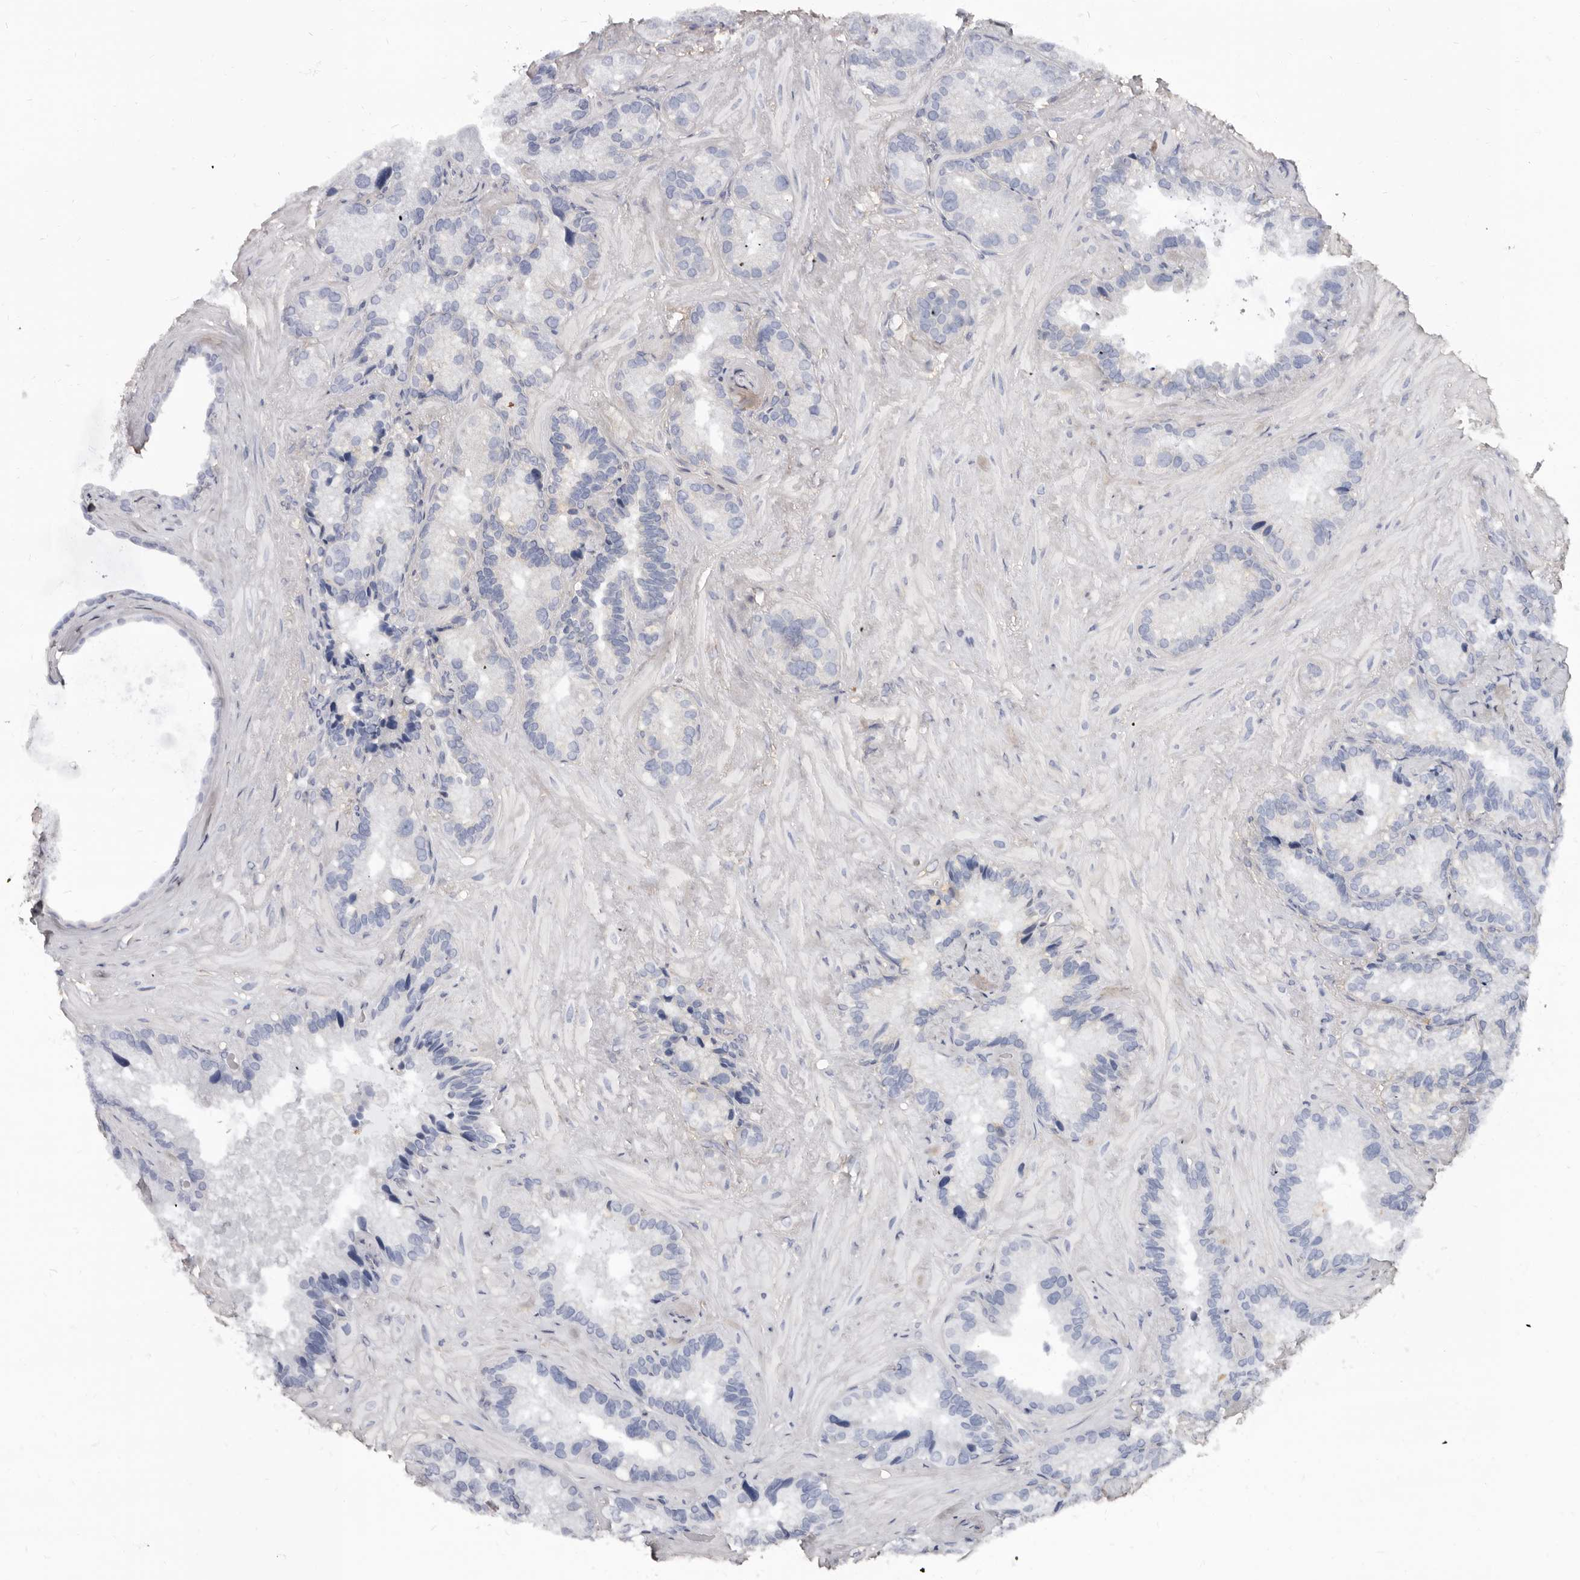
{"staining": {"intensity": "negative", "quantity": "none", "location": "none"}, "tissue": "seminal vesicle", "cell_type": "Glandular cells", "image_type": "normal", "snomed": [{"axis": "morphology", "description": "Normal tissue, NOS"}, {"axis": "topography", "description": "Prostate"}, {"axis": "topography", "description": "Seminal veicle"}], "caption": "A histopathology image of human seminal vesicle is negative for staining in glandular cells. (DAB immunohistochemistry (IHC) visualized using brightfield microscopy, high magnification).", "gene": "KHDRBS2", "patient": {"sex": "male", "age": 68}}